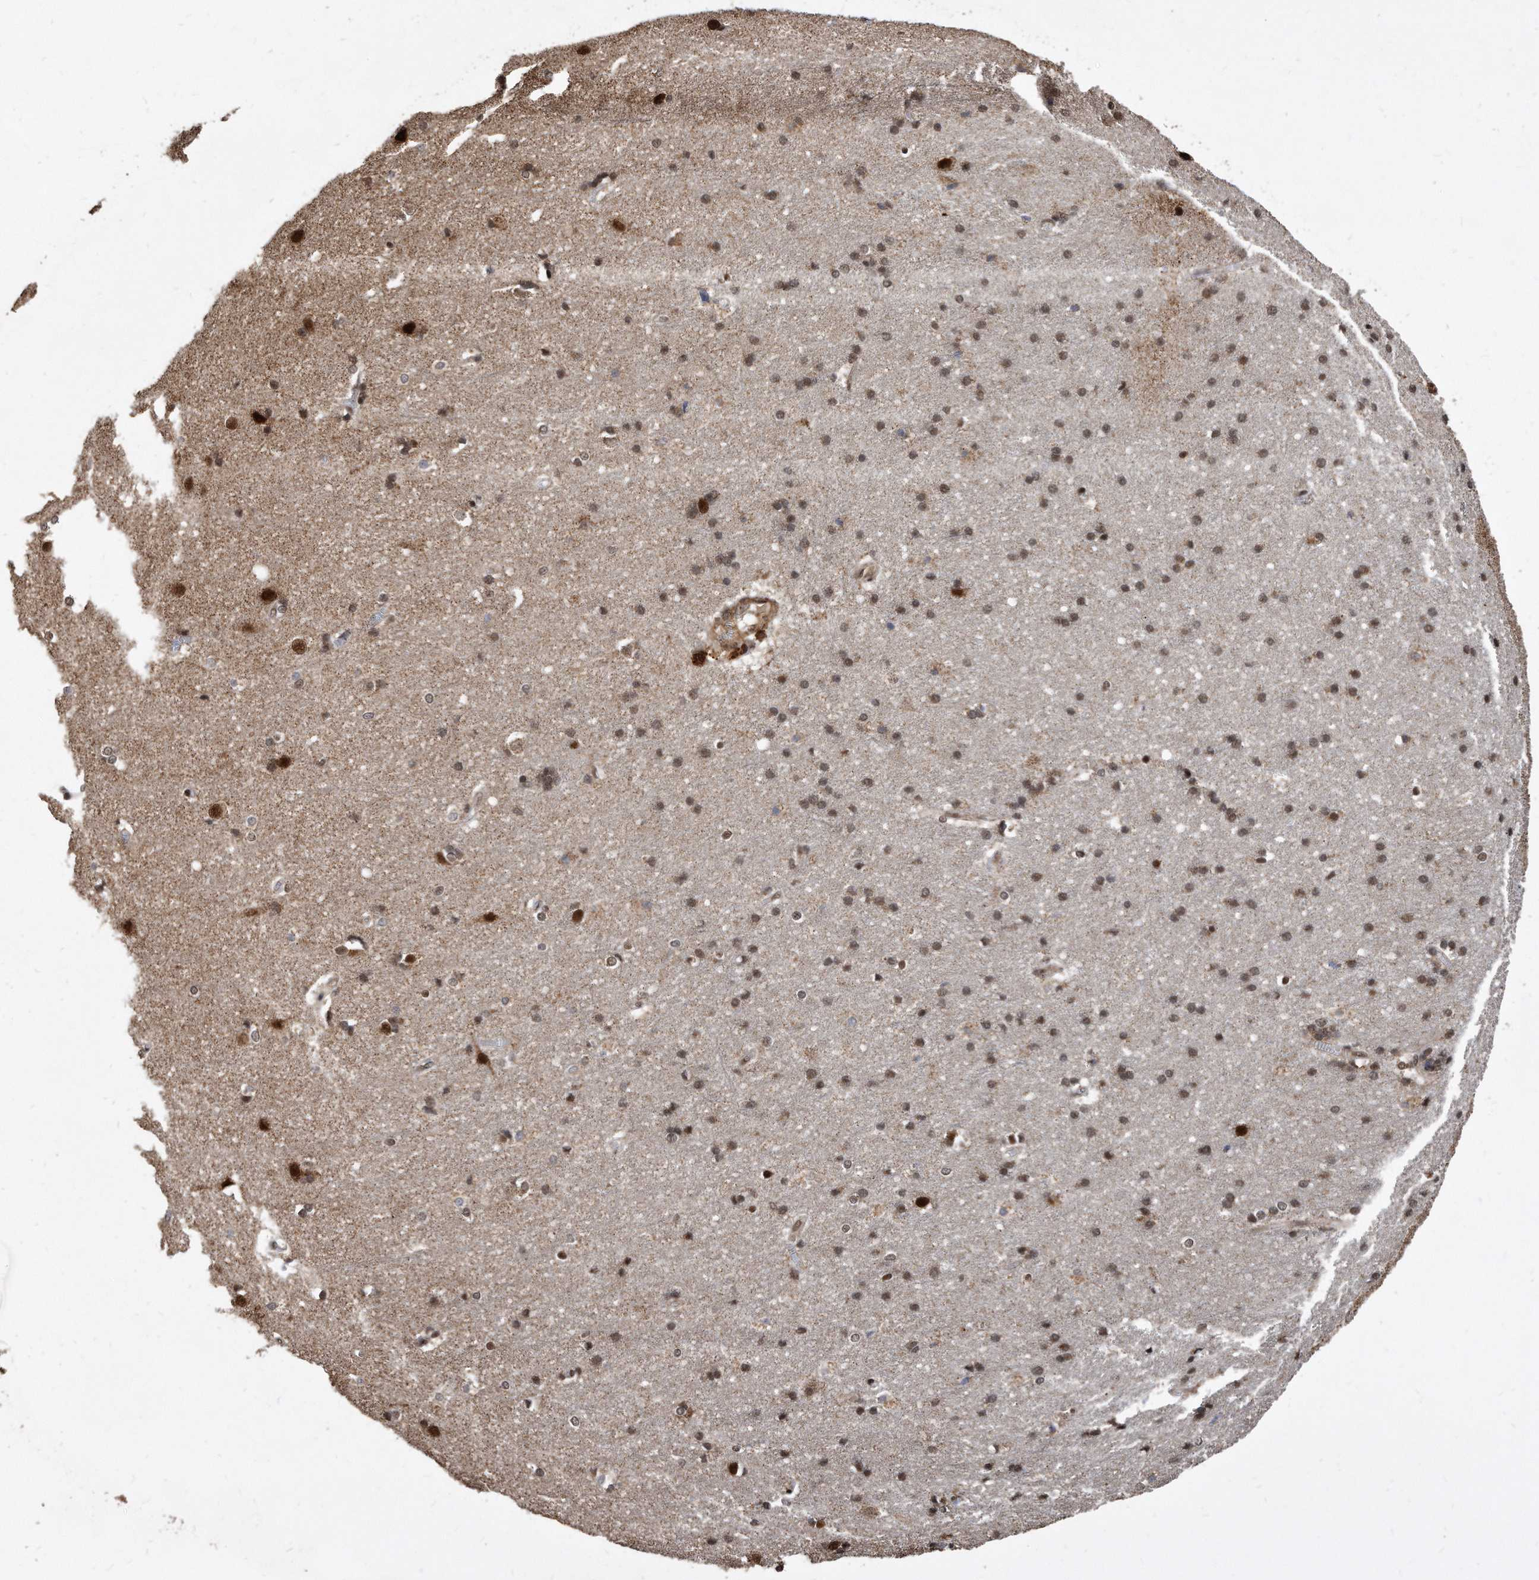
{"staining": {"intensity": "moderate", "quantity": ">75%", "location": "cytoplasmic/membranous,nuclear"}, "tissue": "cerebral cortex", "cell_type": "Endothelial cells", "image_type": "normal", "snomed": [{"axis": "morphology", "description": "Normal tissue, NOS"}, {"axis": "topography", "description": "Cerebral cortex"}], "caption": "The image reveals a brown stain indicating the presence of a protein in the cytoplasmic/membranous,nuclear of endothelial cells in cerebral cortex. (DAB IHC with brightfield microscopy, high magnification).", "gene": "DUSP22", "patient": {"sex": "male", "age": 54}}